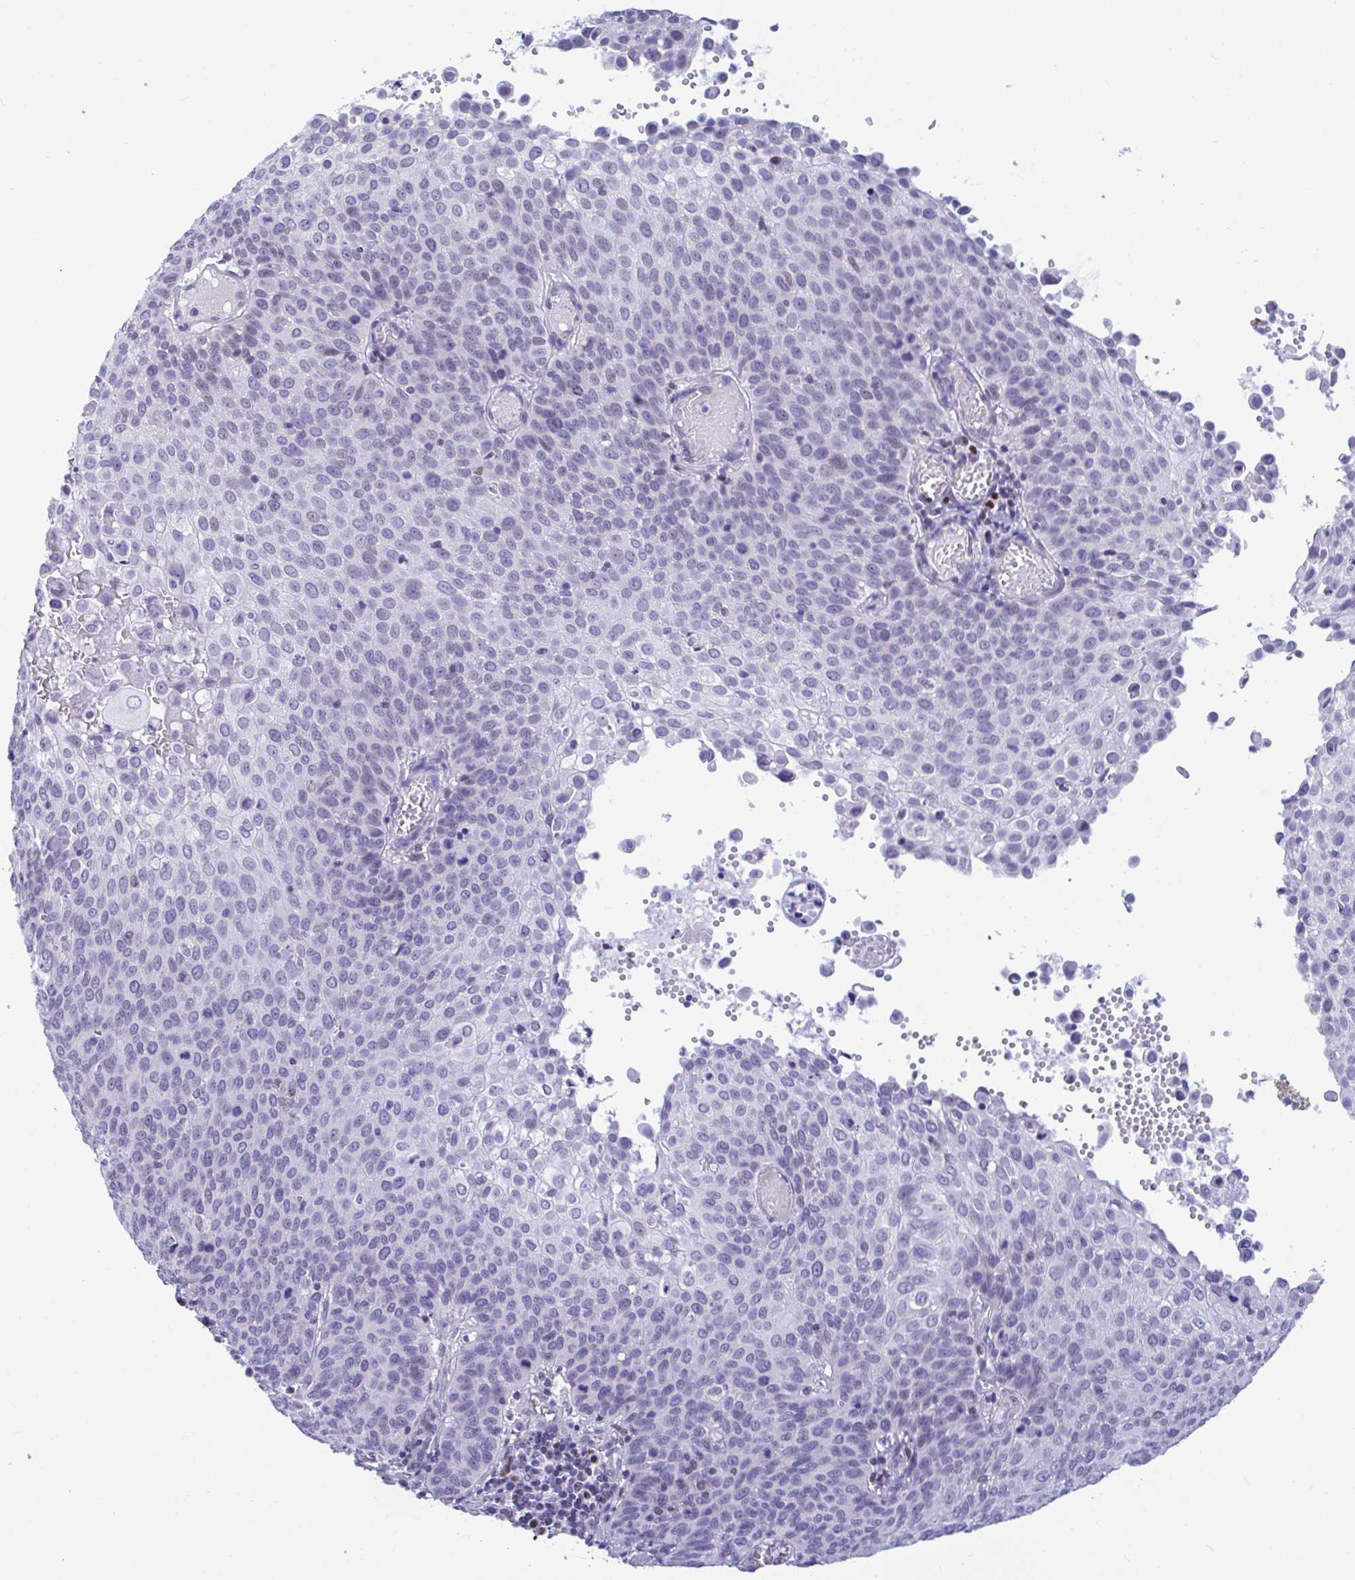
{"staining": {"intensity": "negative", "quantity": "none", "location": "none"}, "tissue": "cervical cancer", "cell_type": "Tumor cells", "image_type": "cancer", "snomed": [{"axis": "morphology", "description": "Squamous cell carcinoma, NOS"}, {"axis": "topography", "description": "Cervix"}], "caption": "Immunohistochemistry (IHC) micrograph of cervical cancer stained for a protein (brown), which exhibits no staining in tumor cells.", "gene": "SLC25A51", "patient": {"sex": "female", "age": 65}}